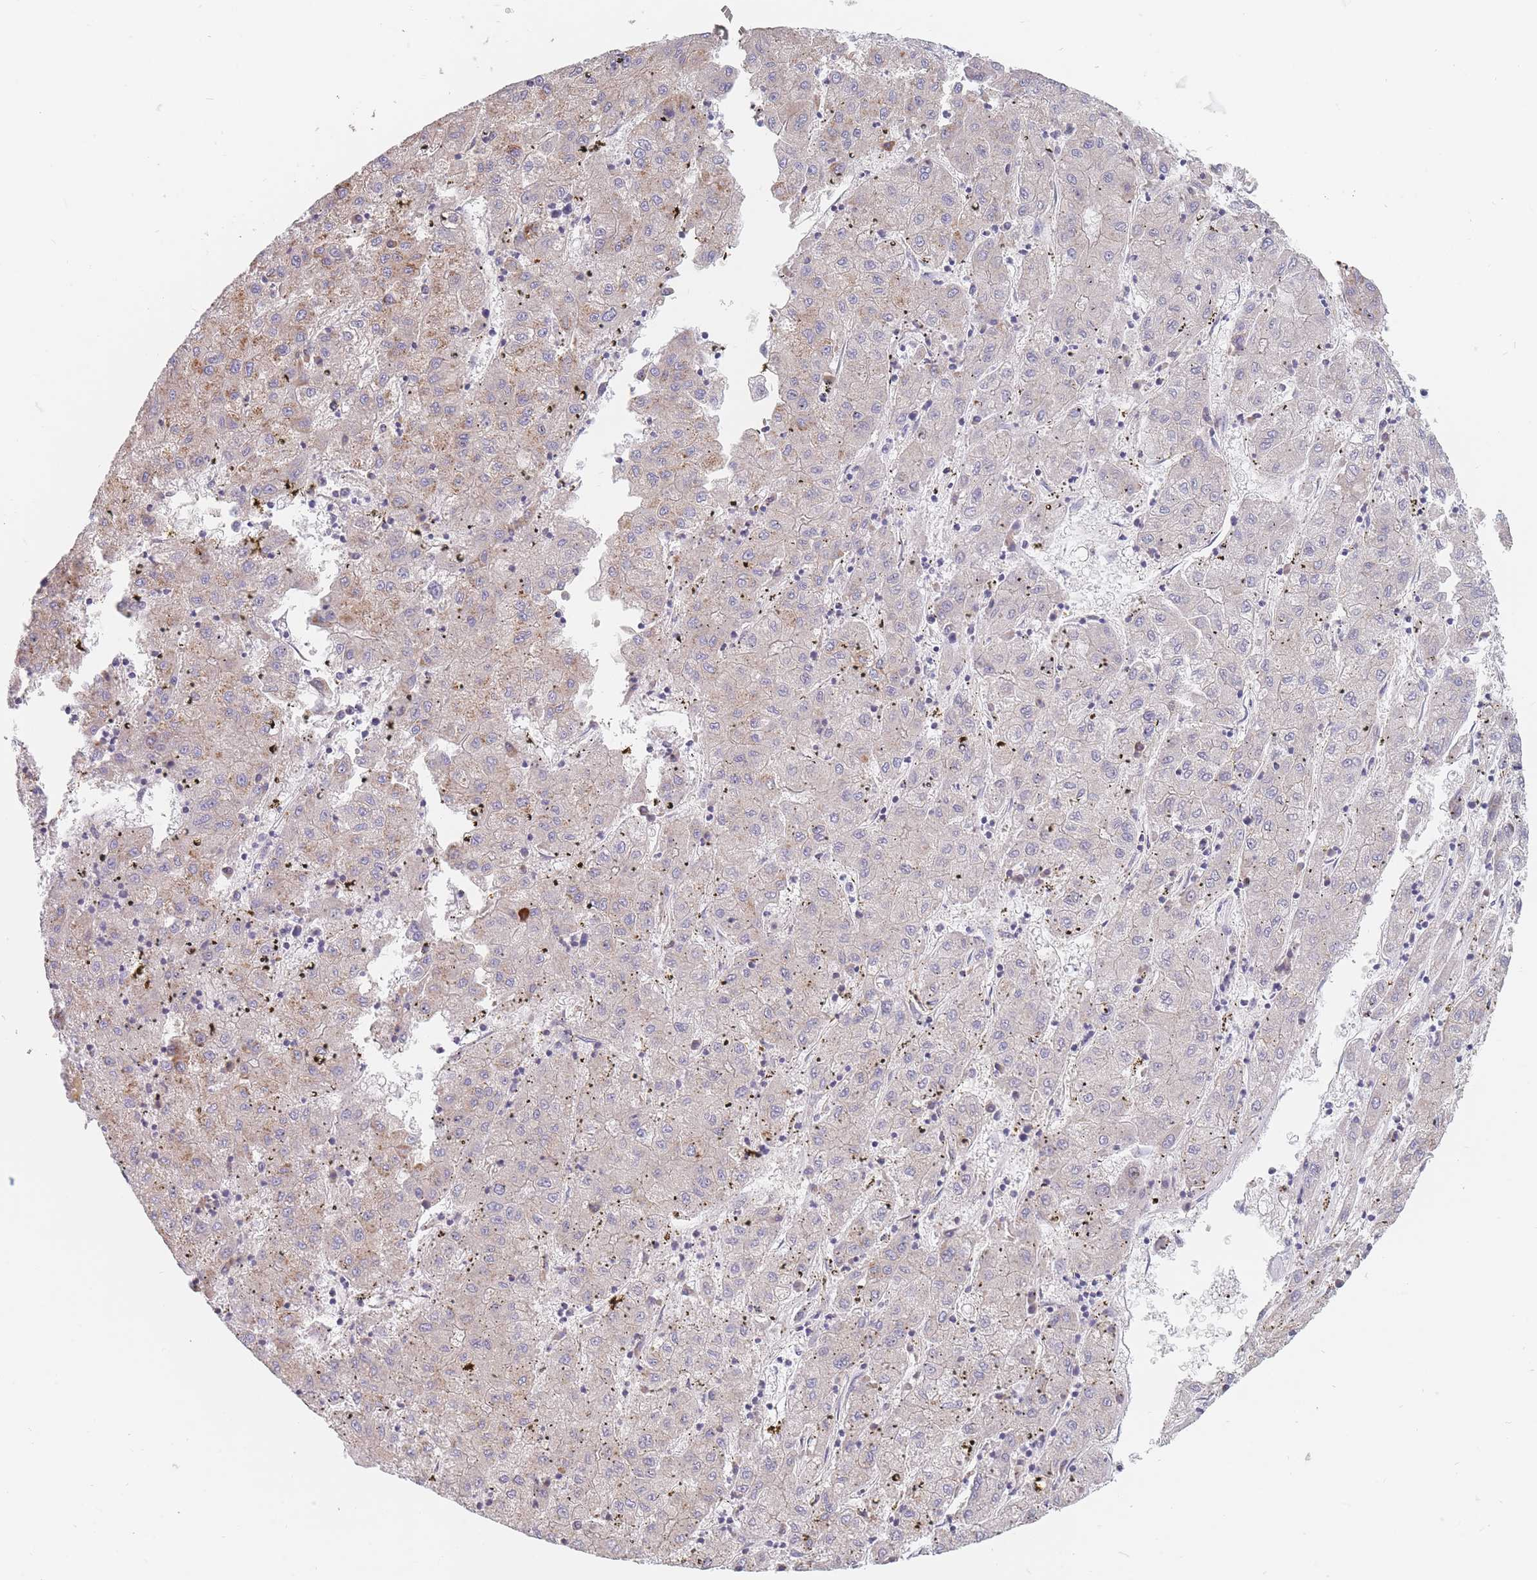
{"staining": {"intensity": "moderate", "quantity": "25%-75%", "location": "cytoplasmic/membranous"}, "tissue": "liver cancer", "cell_type": "Tumor cells", "image_type": "cancer", "snomed": [{"axis": "morphology", "description": "Carcinoma, Hepatocellular, NOS"}, {"axis": "topography", "description": "Liver"}], "caption": "Immunohistochemistry (IHC) photomicrograph of human liver cancer (hepatocellular carcinoma) stained for a protein (brown), which shows medium levels of moderate cytoplasmic/membranous staining in about 25%-75% of tumor cells.", "gene": "ERBIN", "patient": {"sex": "male", "age": 72}}